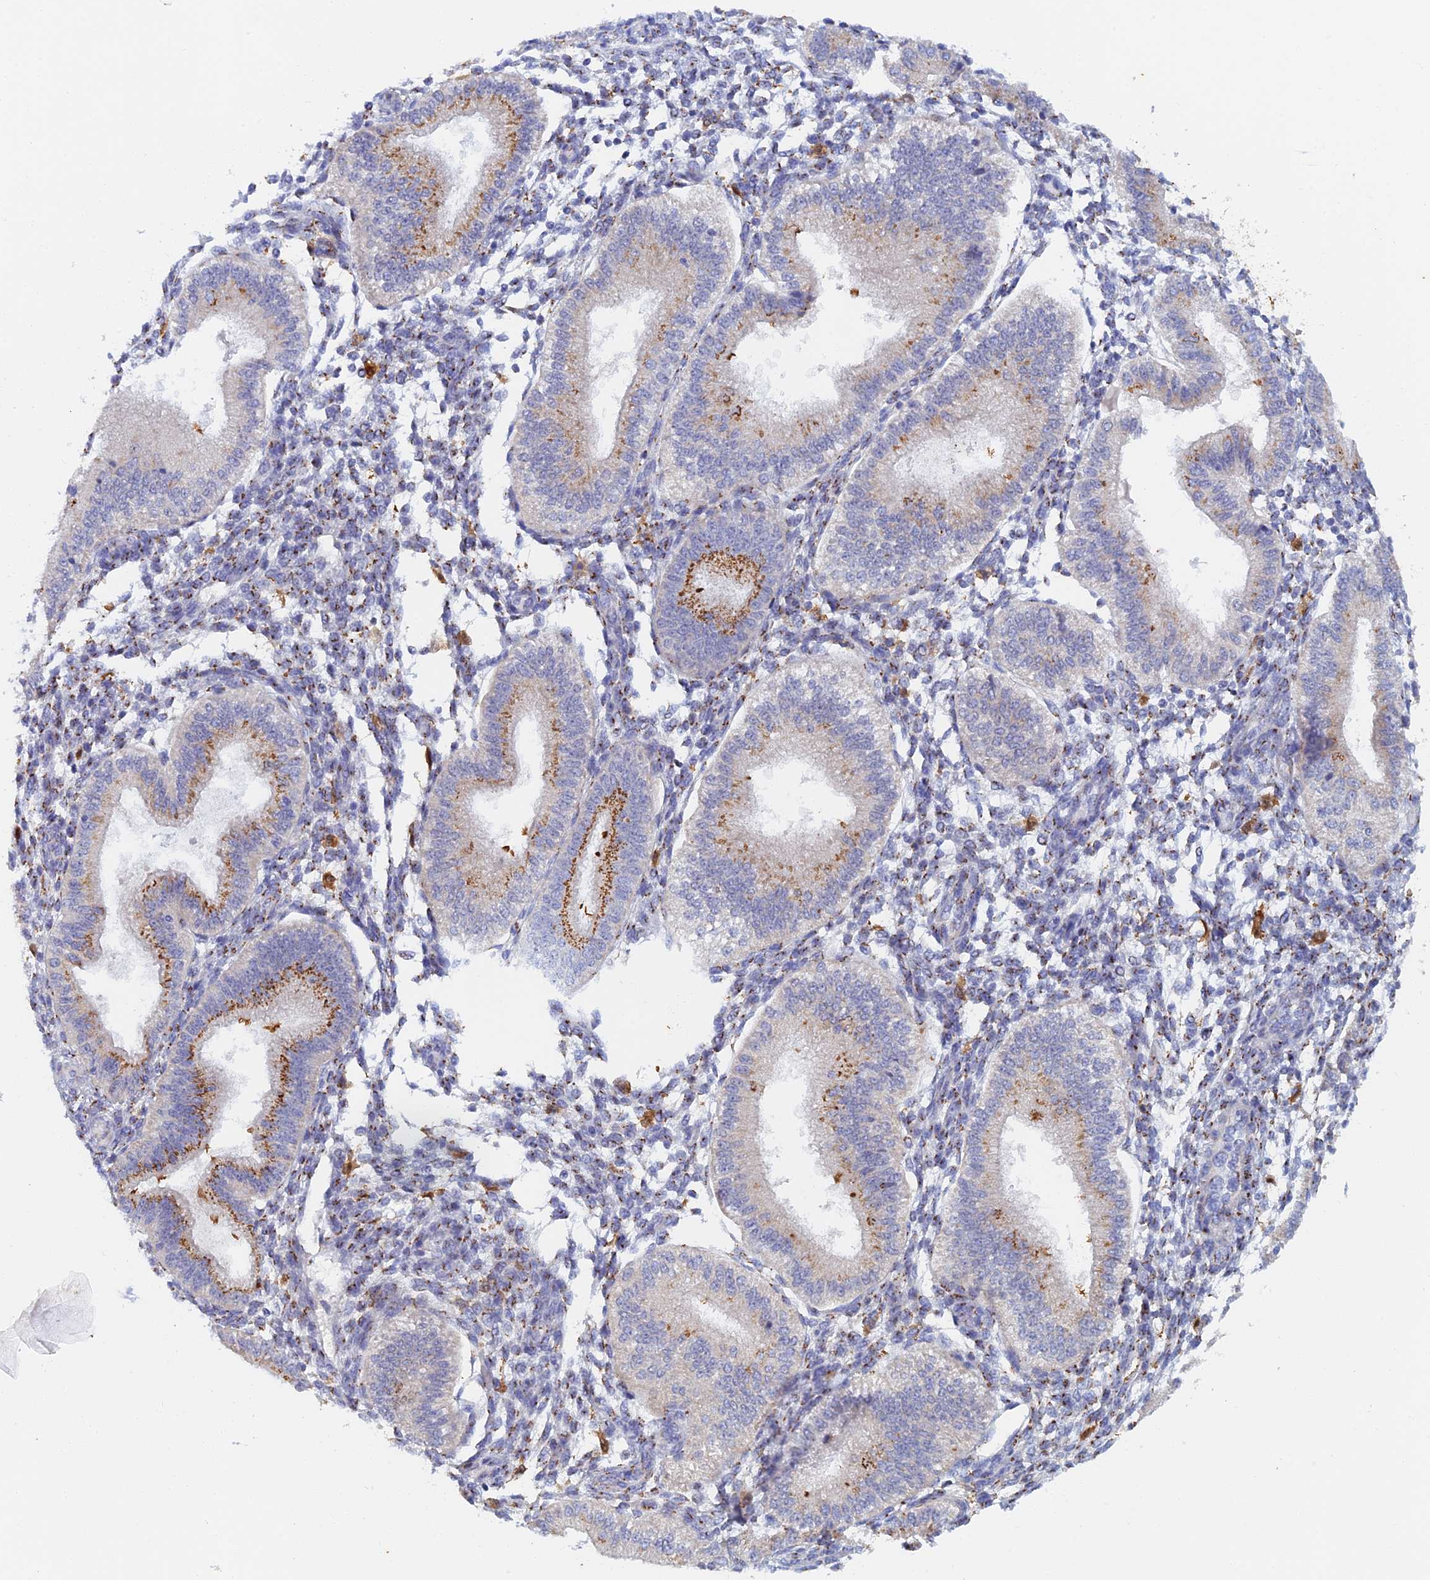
{"staining": {"intensity": "strong", "quantity": "25%-75%", "location": "cytoplasmic/membranous"}, "tissue": "endometrium", "cell_type": "Cells in endometrial stroma", "image_type": "normal", "snomed": [{"axis": "morphology", "description": "Normal tissue, NOS"}, {"axis": "topography", "description": "Endometrium"}], "caption": "Endometrium stained with IHC shows strong cytoplasmic/membranous staining in about 25%-75% of cells in endometrial stroma.", "gene": "SLC24A3", "patient": {"sex": "female", "age": 39}}